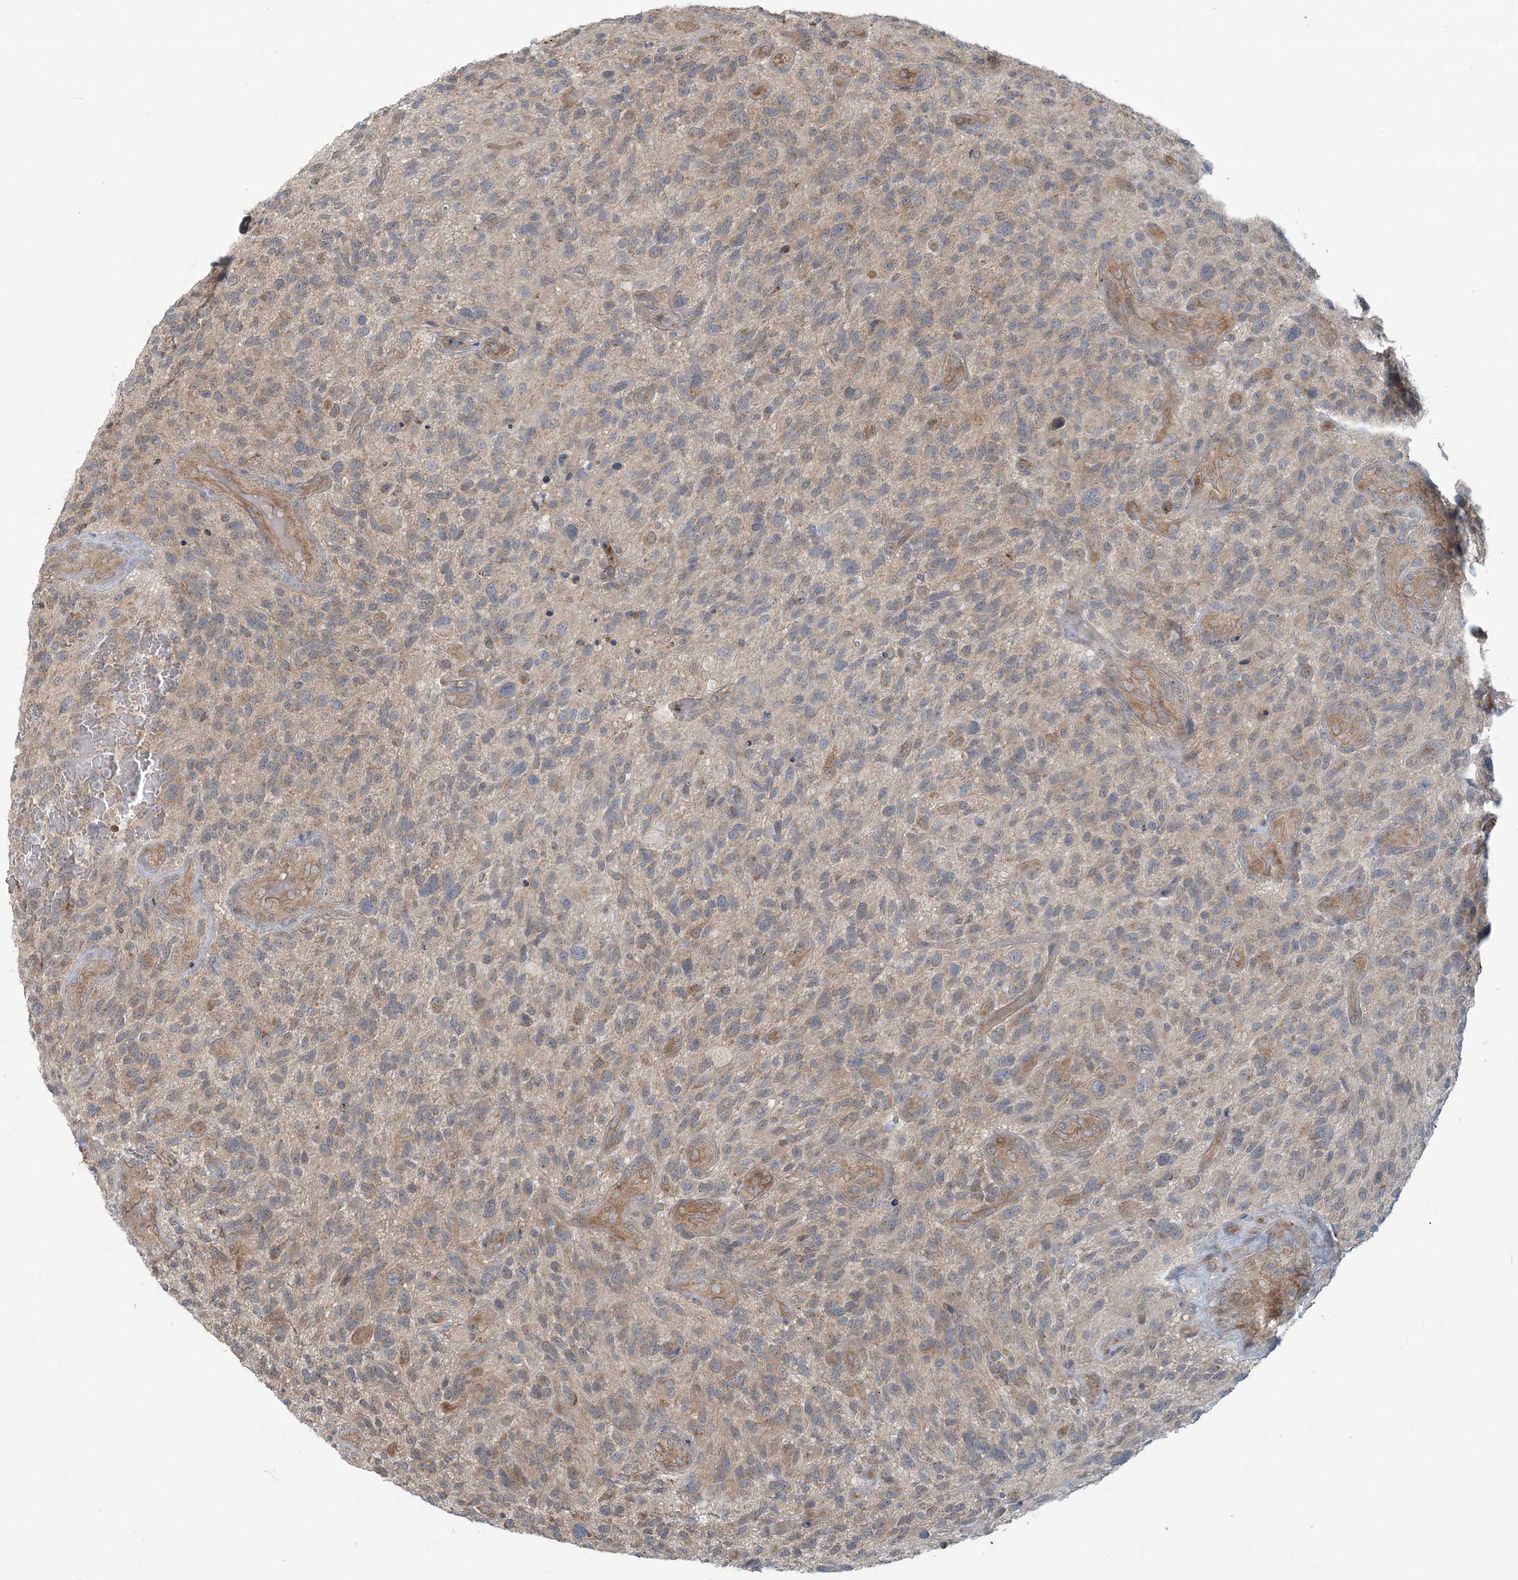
{"staining": {"intensity": "weak", "quantity": "<25%", "location": "cytoplasmic/membranous"}, "tissue": "glioma", "cell_type": "Tumor cells", "image_type": "cancer", "snomed": [{"axis": "morphology", "description": "Glioma, malignant, High grade"}, {"axis": "topography", "description": "Brain"}], "caption": "Immunohistochemistry of glioma displays no staining in tumor cells.", "gene": "ERI2", "patient": {"sex": "male", "age": 47}}